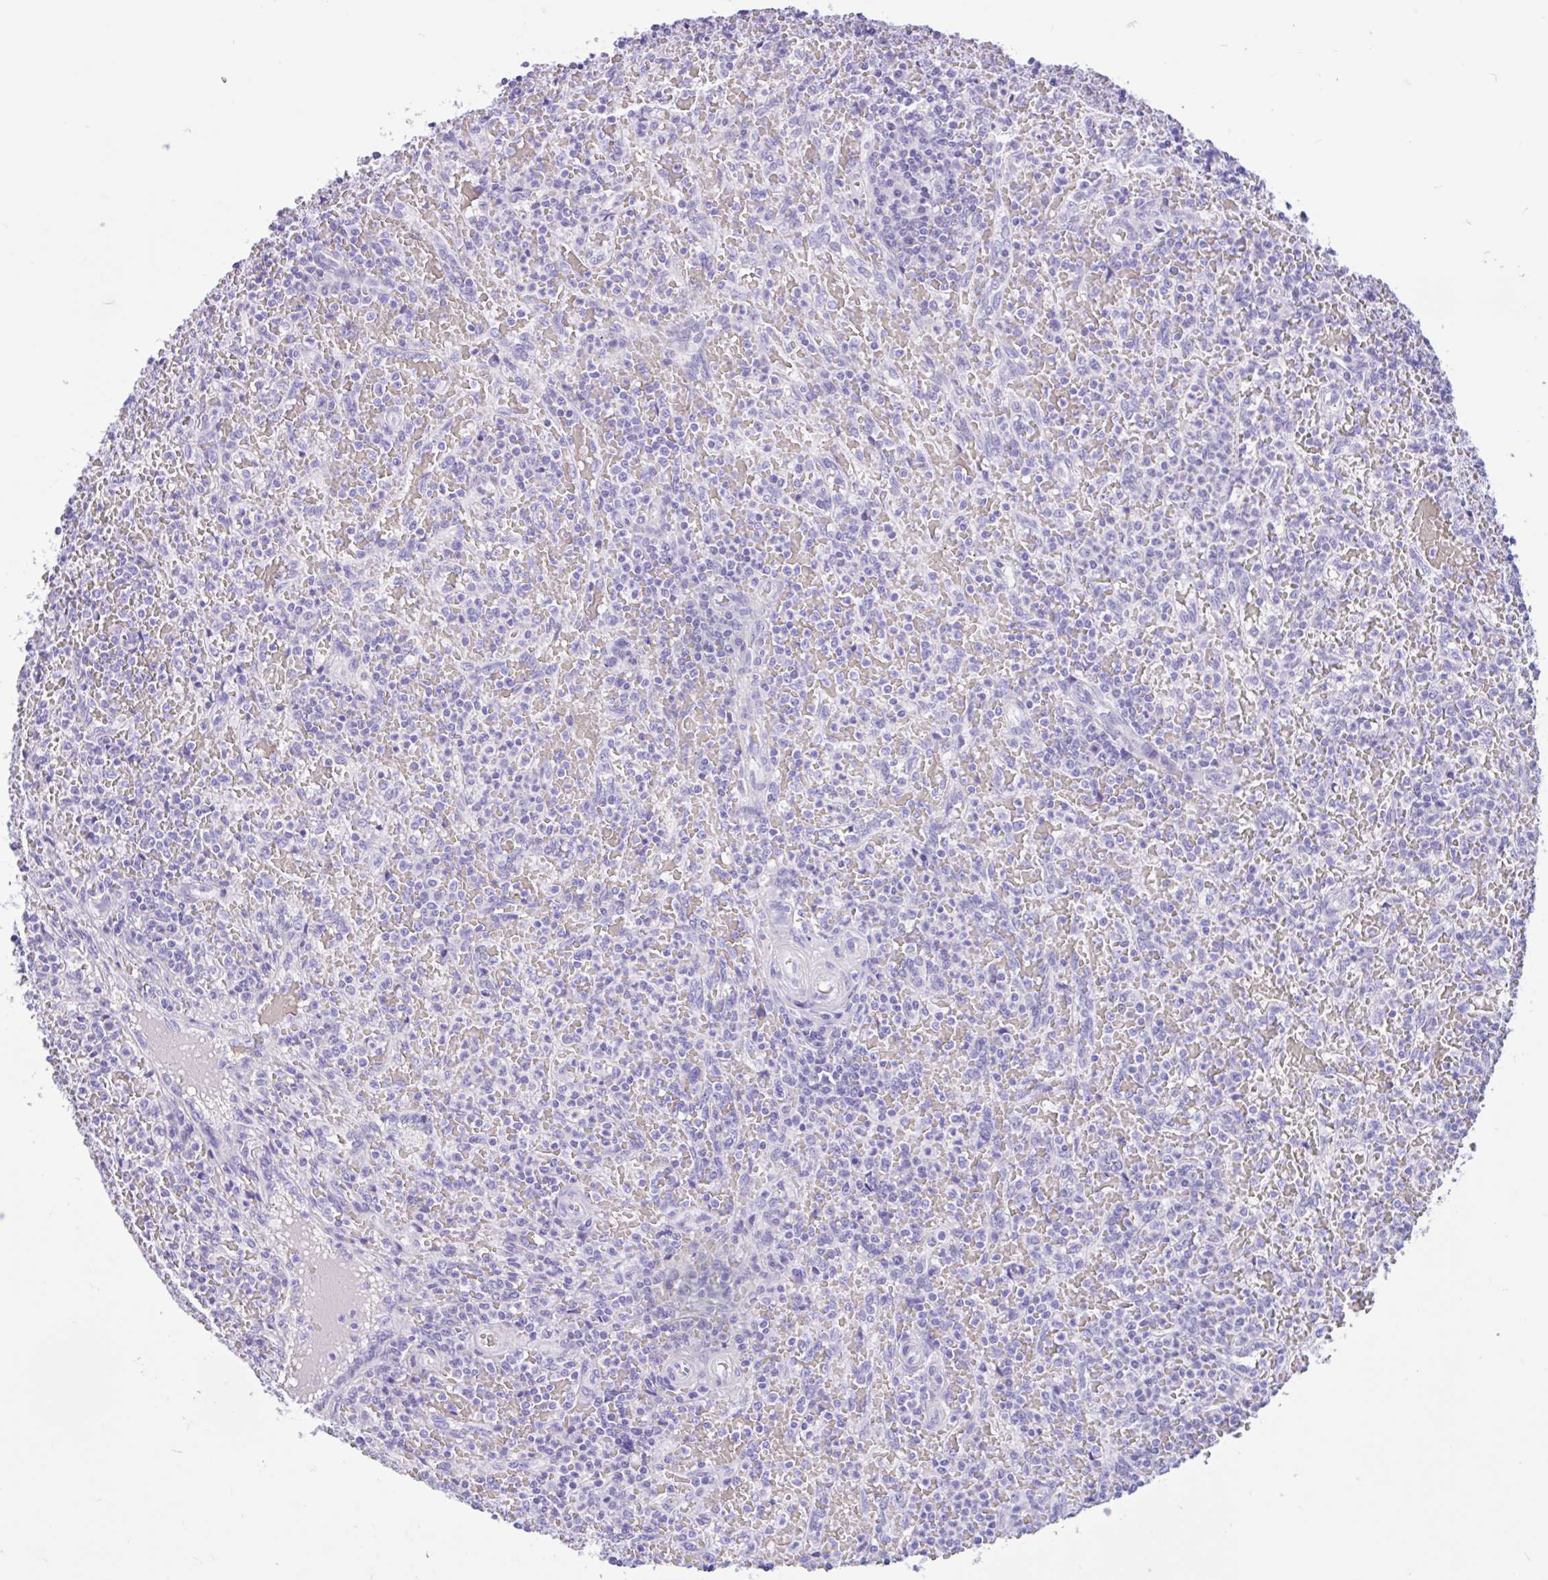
{"staining": {"intensity": "negative", "quantity": "none", "location": "none"}, "tissue": "lymphoma", "cell_type": "Tumor cells", "image_type": "cancer", "snomed": [{"axis": "morphology", "description": "Malignant lymphoma, non-Hodgkin's type, Low grade"}, {"axis": "topography", "description": "Spleen"}], "caption": "Immunohistochemistry image of human low-grade malignant lymphoma, non-Hodgkin's type stained for a protein (brown), which shows no positivity in tumor cells. (DAB immunohistochemistry (IHC), high magnification).", "gene": "ZNF319", "patient": {"sex": "female", "age": 64}}